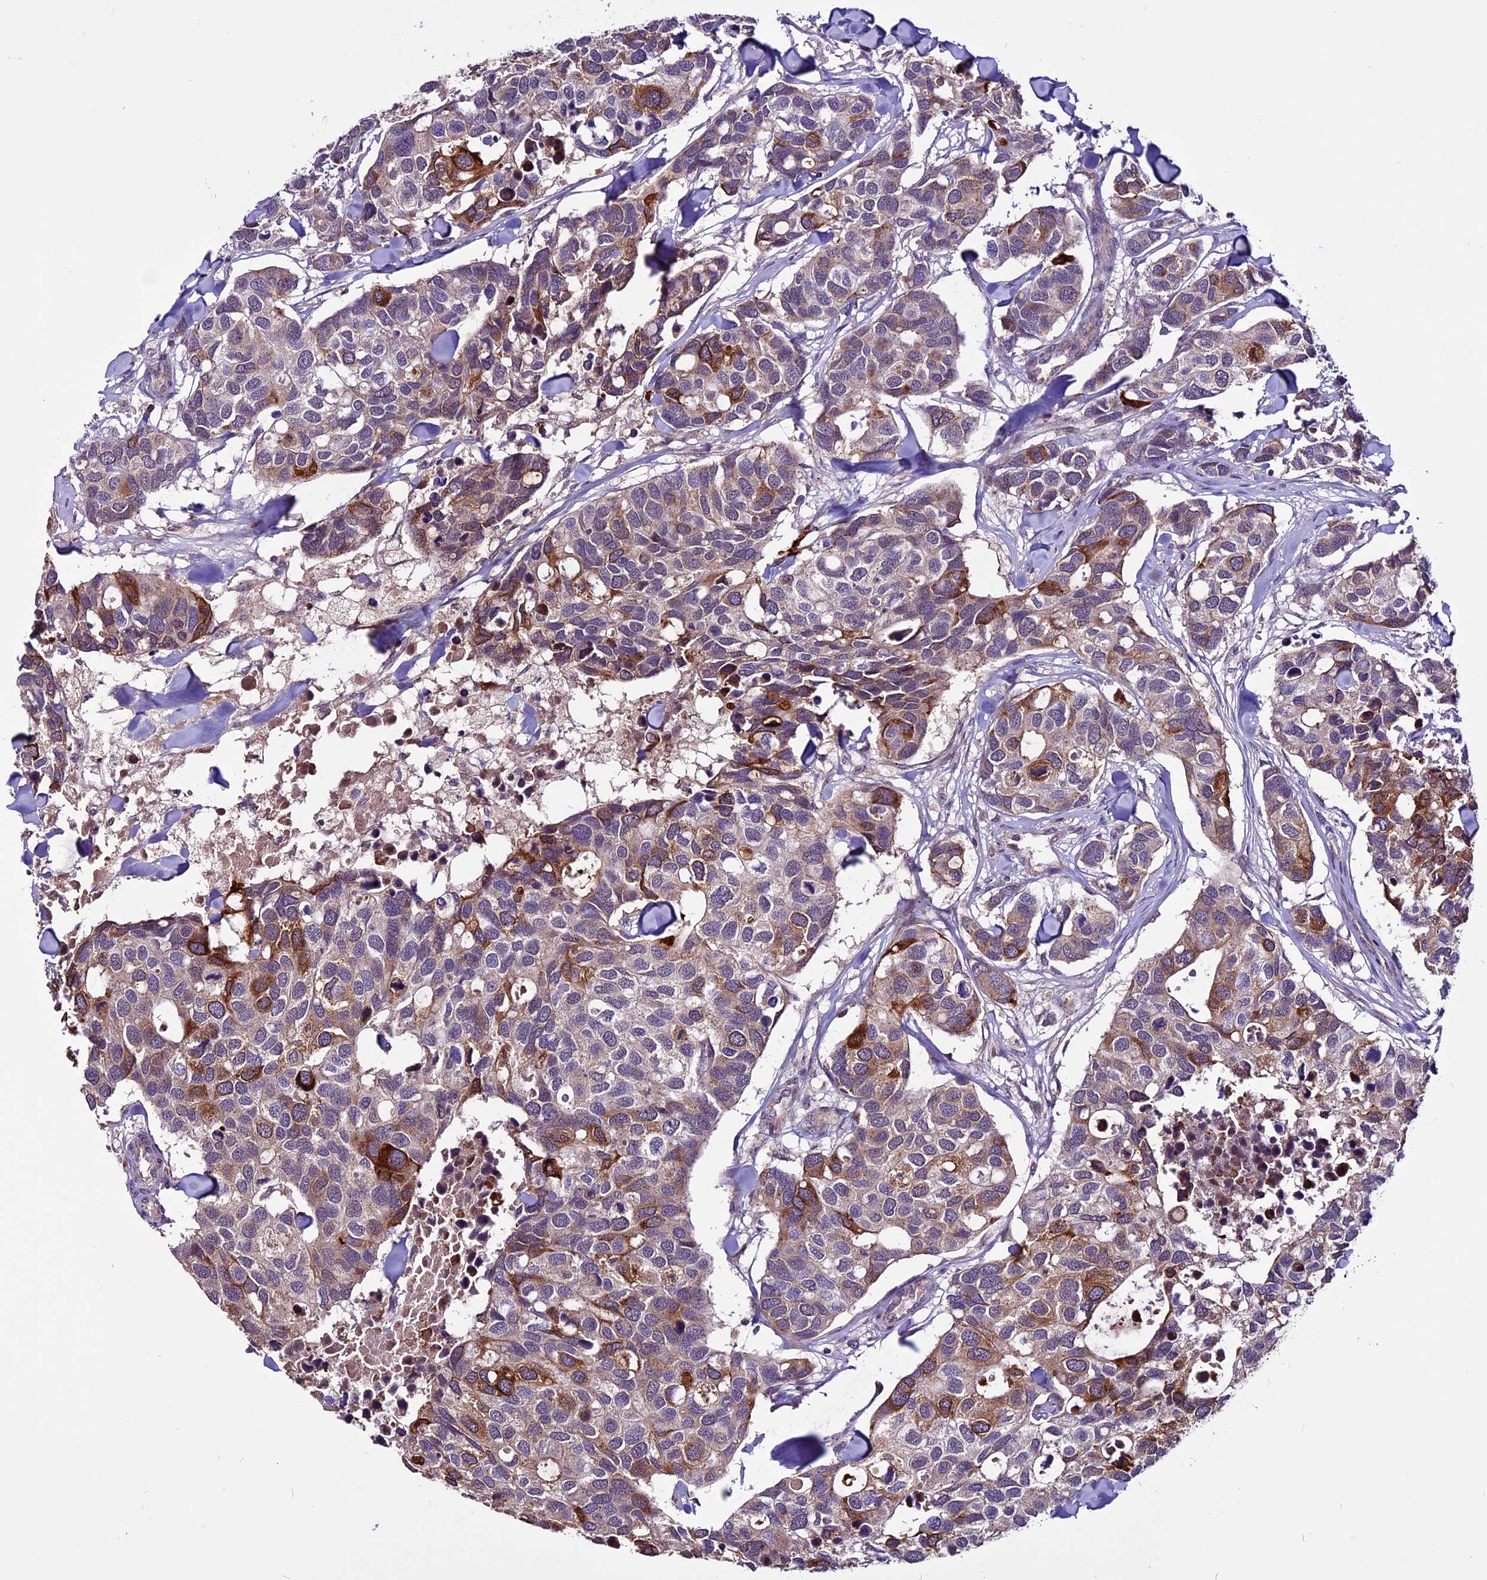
{"staining": {"intensity": "strong", "quantity": "25%-75%", "location": "cytoplasmic/membranous"}, "tissue": "breast cancer", "cell_type": "Tumor cells", "image_type": "cancer", "snomed": [{"axis": "morphology", "description": "Duct carcinoma"}, {"axis": "topography", "description": "Breast"}], "caption": "Intraductal carcinoma (breast) tissue exhibits strong cytoplasmic/membranous expression in approximately 25%-75% of tumor cells", "gene": "RINL", "patient": {"sex": "female", "age": 83}}